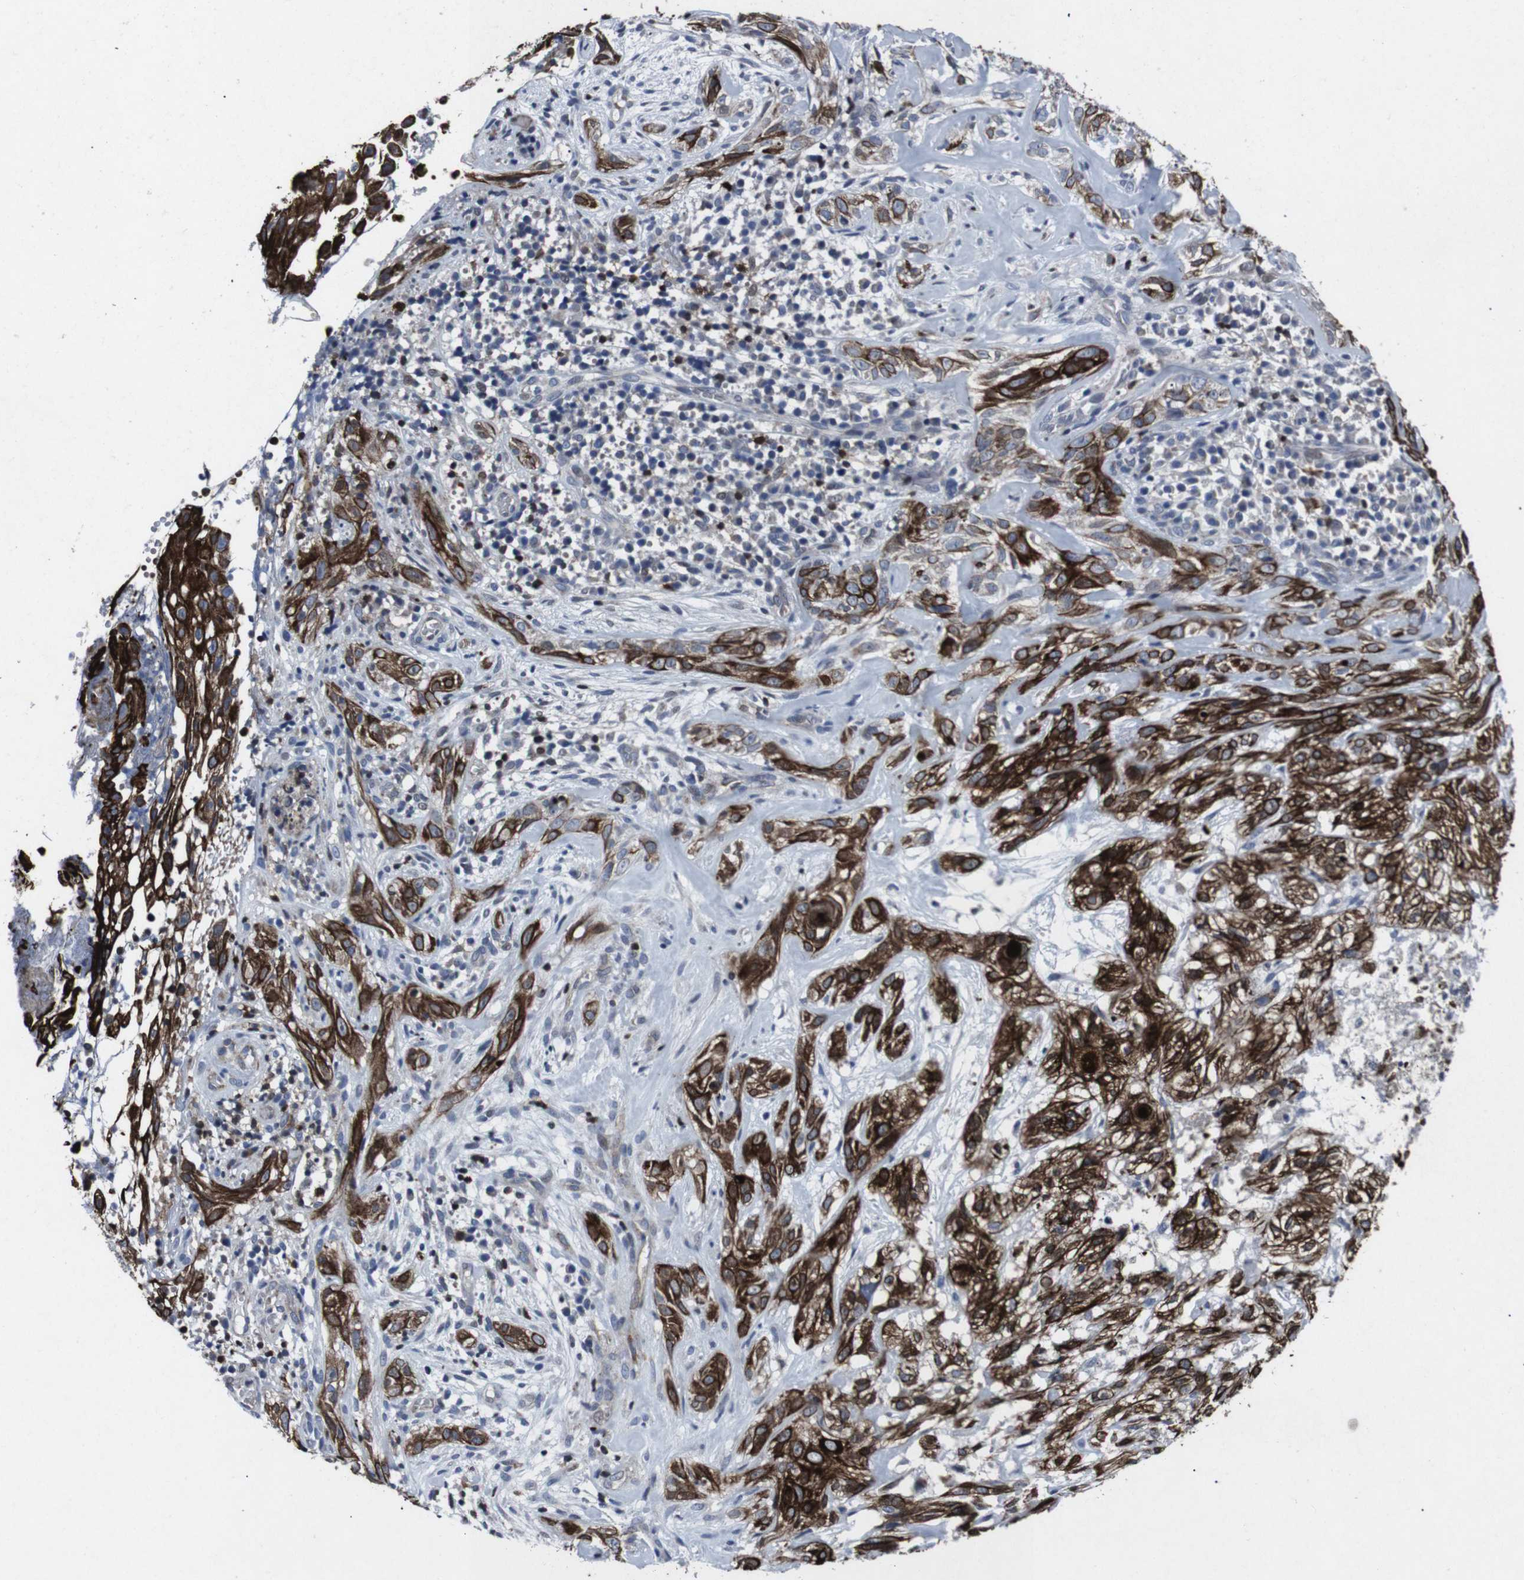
{"staining": {"intensity": "strong", "quantity": ">75%", "location": "cytoplasmic/membranous"}, "tissue": "skin cancer", "cell_type": "Tumor cells", "image_type": "cancer", "snomed": [{"axis": "morphology", "description": "Basal cell carcinoma"}, {"axis": "topography", "description": "Skin"}], "caption": "Immunohistochemical staining of human basal cell carcinoma (skin) demonstrates high levels of strong cytoplasmic/membranous protein positivity in about >75% of tumor cells.", "gene": "STAT4", "patient": {"sex": "male", "age": 72}}